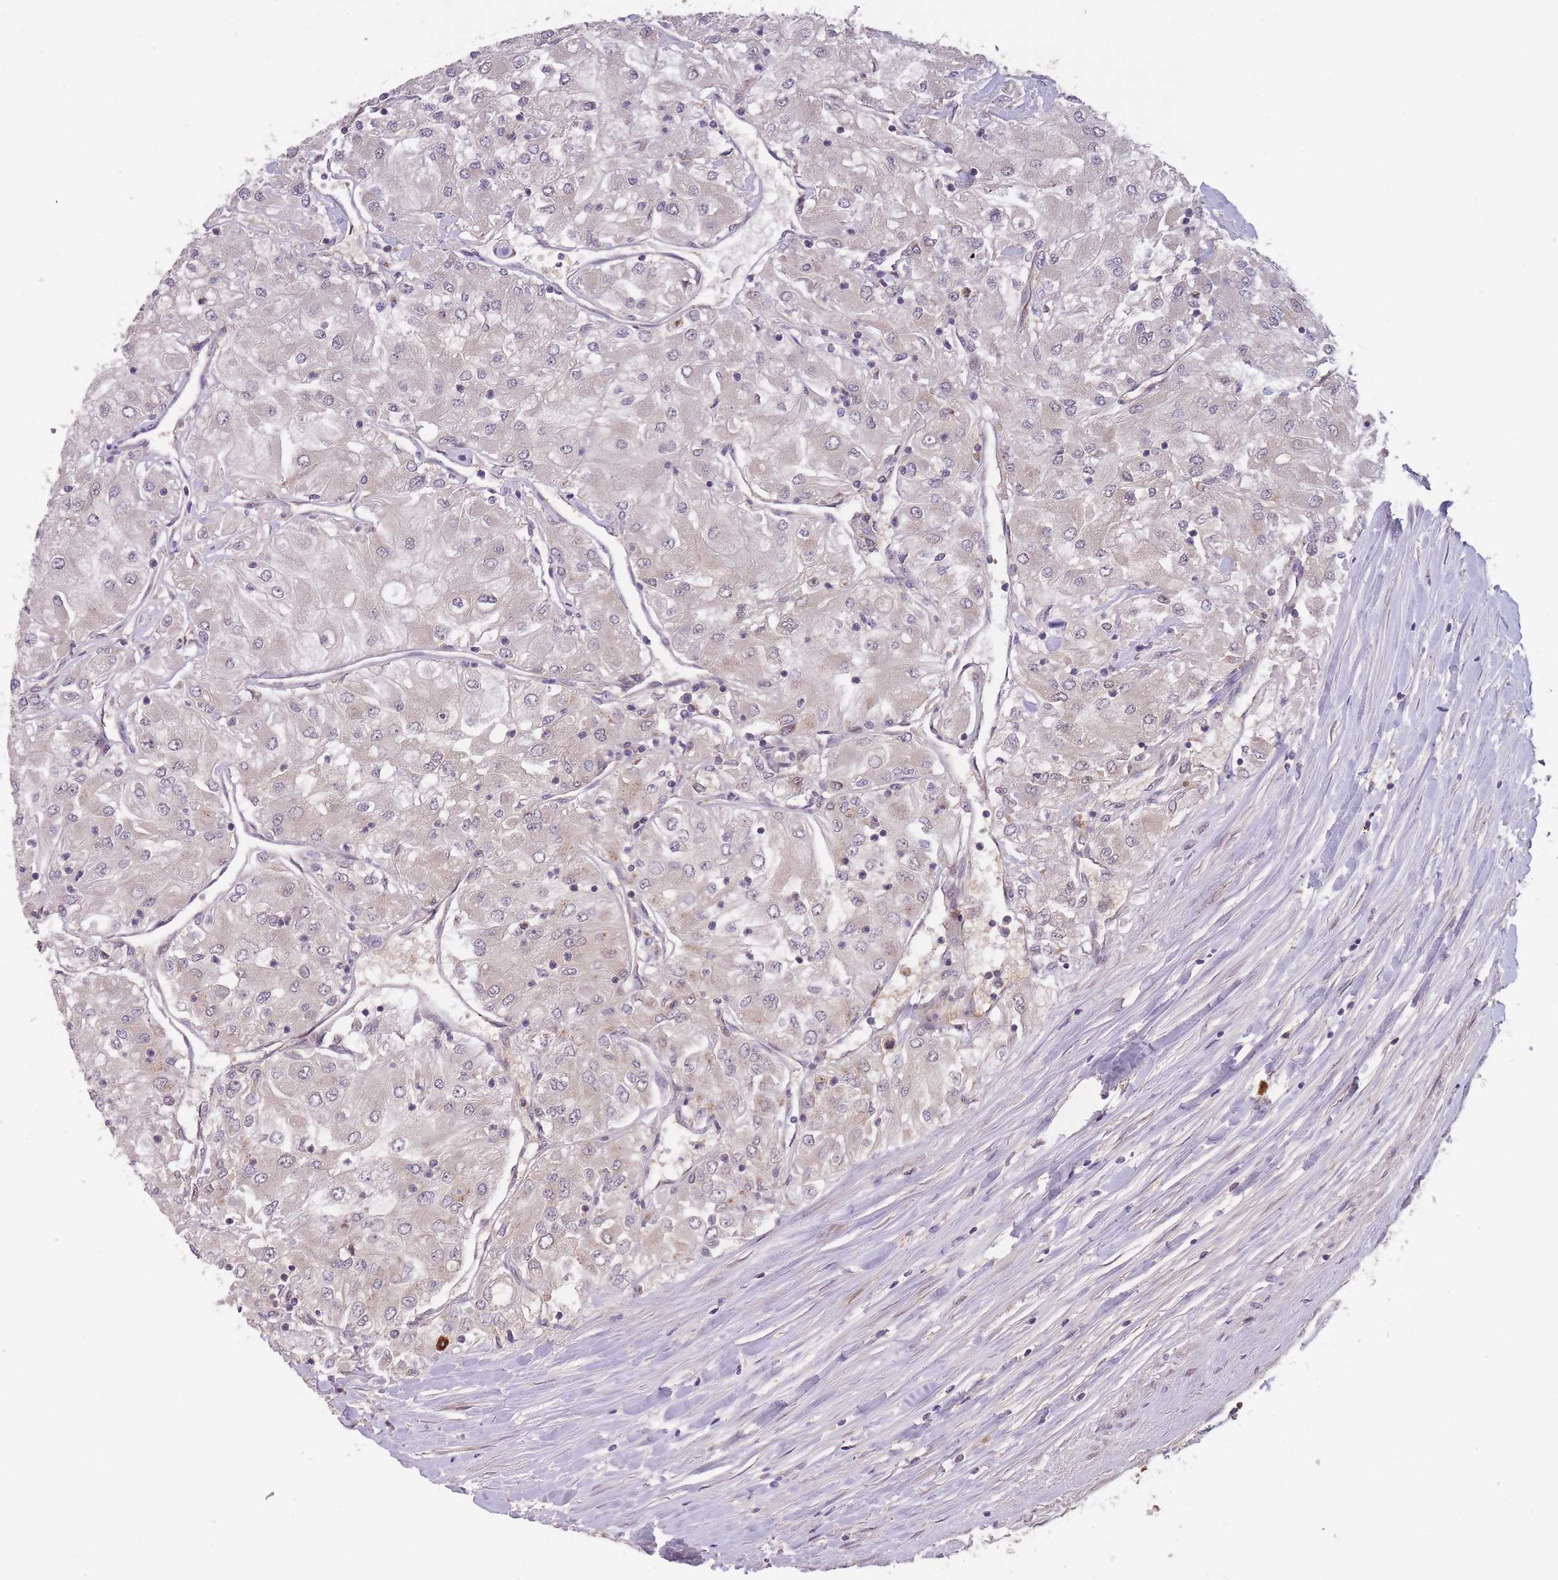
{"staining": {"intensity": "weak", "quantity": "<25%", "location": "cytoplasmic/membranous"}, "tissue": "renal cancer", "cell_type": "Tumor cells", "image_type": "cancer", "snomed": [{"axis": "morphology", "description": "Adenocarcinoma, NOS"}, {"axis": "topography", "description": "Kidney"}], "caption": "High power microscopy histopathology image of an immunohistochemistry micrograph of adenocarcinoma (renal), revealing no significant staining in tumor cells.", "gene": "SECTM1", "patient": {"sex": "male", "age": 80}}